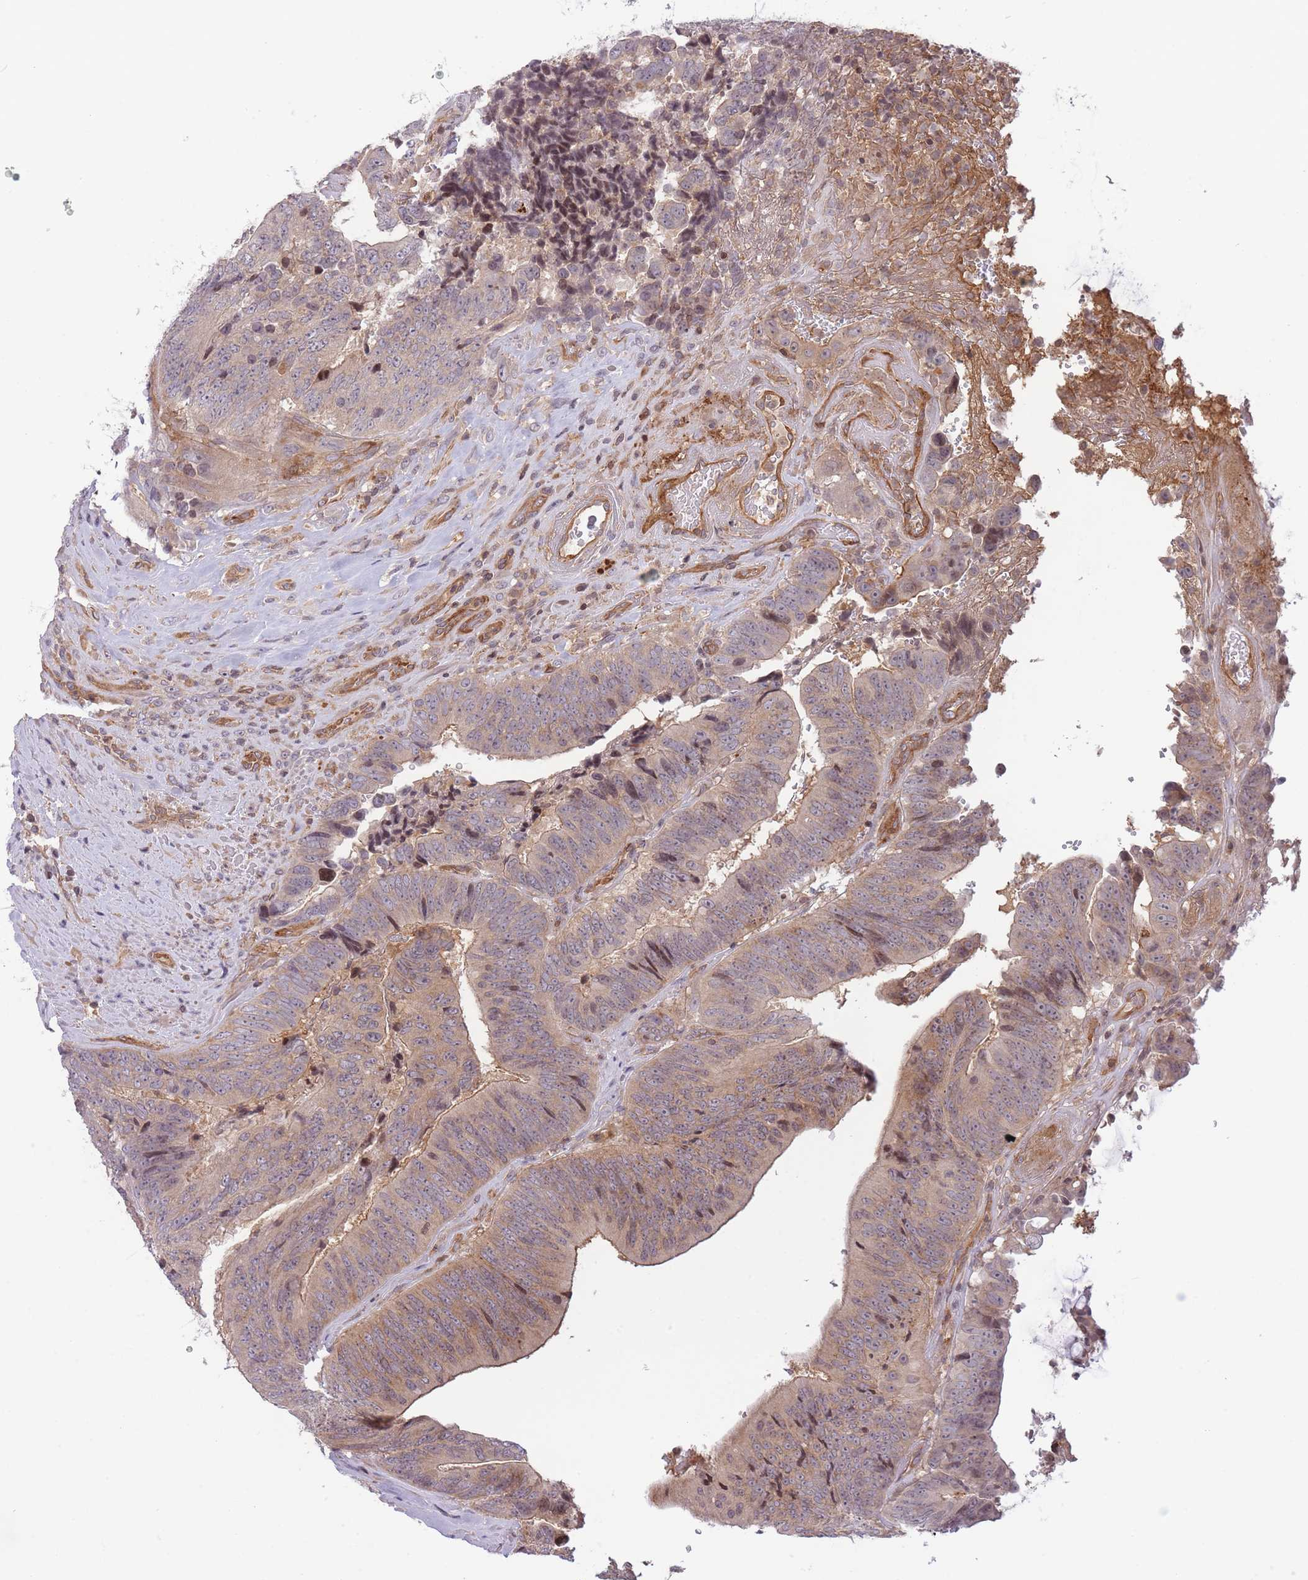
{"staining": {"intensity": "weak", "quantity": "25%-75%", "location": "cytoplasmic/membranous"}, "tissue": "colorectal cancer", "cell_type": "Tumor cells", "image_type": "cancer", "snomed": [{"axis": "morphology", "description": "Adenocarcinoma, NOS"}, {"axis": "topography", "description": "Rectum"}], "caption": "DAB (3,3'-diaminobenzidine) immunohistochemical staining of colorectal cancer (adenocarcinoma) exhibits weak cytoplasmic/membranous protein positivity in about 25%-75% of tumor cells.", "gene": "SLC35F5", "patient": {"sex": "male", "age": 72}}